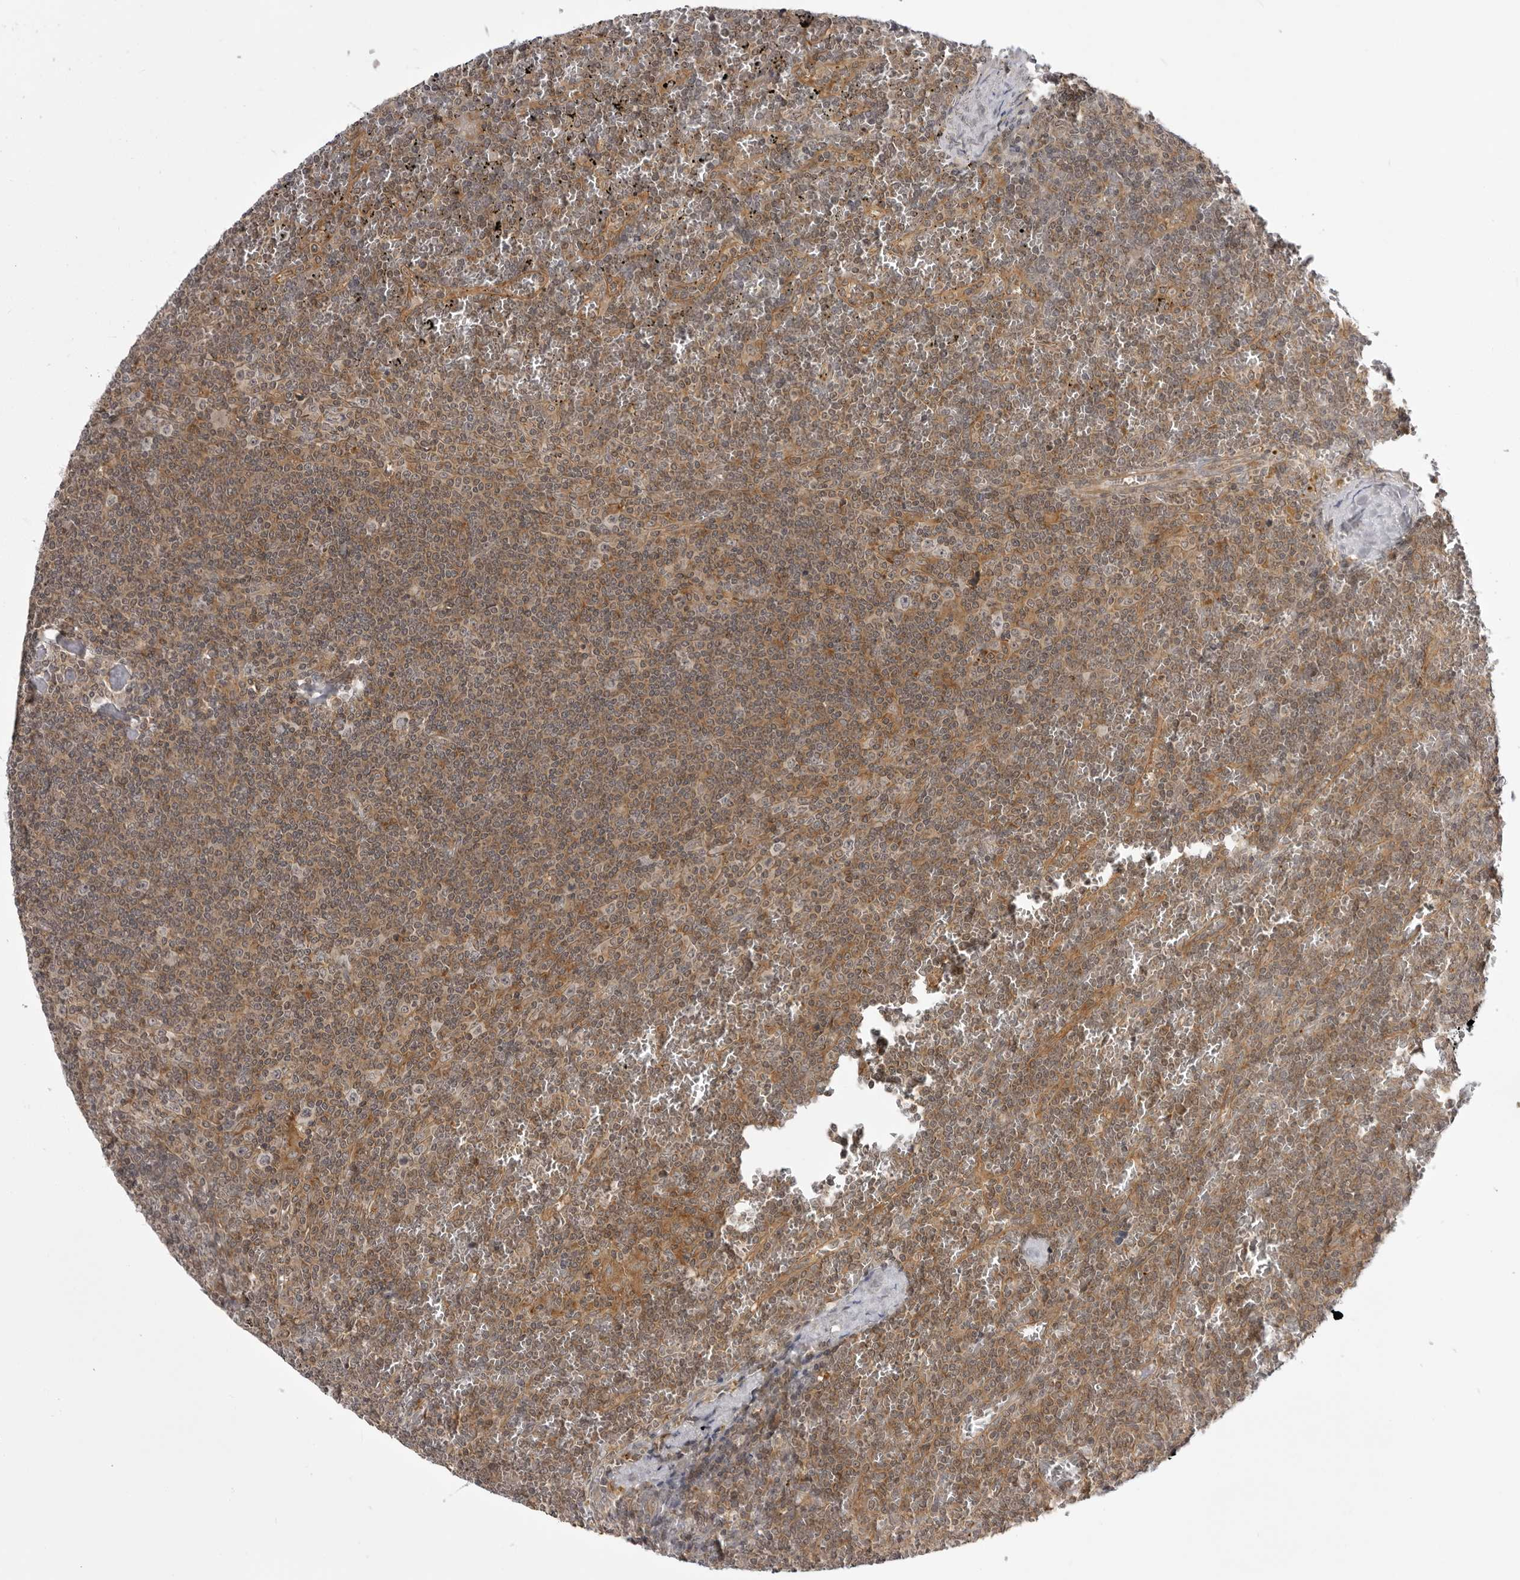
{"staining": {"intensity": "weak", "quantity": "25%-75%", "location": "cytoplasmic/membranous"}, "tissue": "lymphoma", "cell_type": "Tumor cells", "image_type": "cancer", "snomed": [{"axis": "morphology", "description": "Malignant lymphoma, non-Hodgkin's type, Low grade"}, {"axis": "topography", "description": "Spleen"}], "caption": "There is low levels of weak cytoplasmic/membranous staining in tumor cells of lymphoma, as demonstrated by immunohistochemical staining (brown color).", "gene": "USP43", "patient": {"sex": "female", "age": 19}}